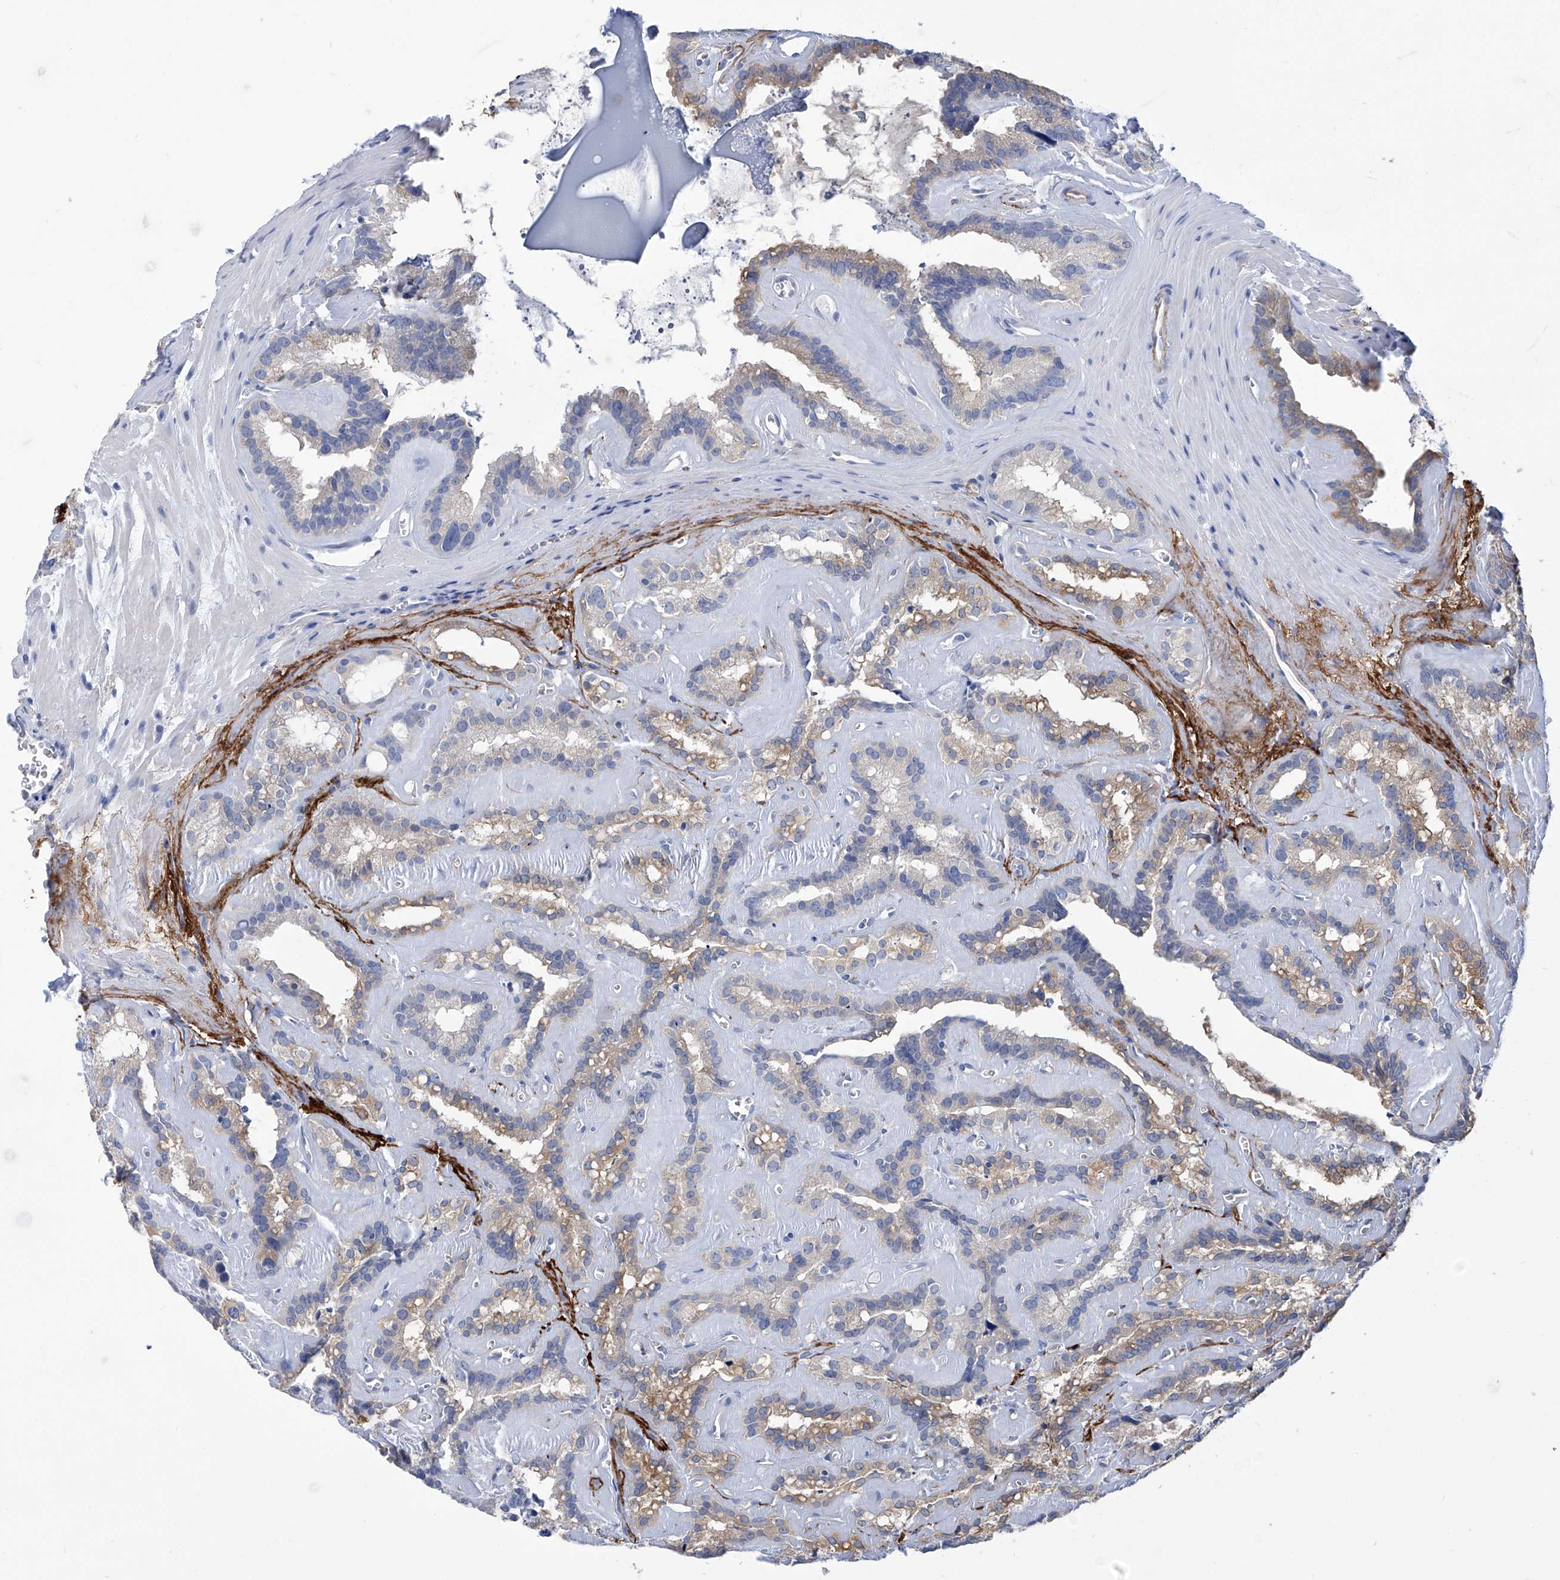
{"staining": {"intensity": "weak", "quantity": ">75%", "location": "cytoplasmic/membranous"}, "tissue": "seminal vesicle", "cell_type": "Glandular cells", "image_type": "normal", "snomed": [{"axis": "morphology", "description": "Normal tissue, NOS"}, {"axis": "topography", "description": "Prostate"}, {"axis": "topography", "description": "Seminal veicle"}], "caption": "Immunohistochemistry of benign seminal vesicle shows low levels of weak cytoplasmic/membranous staining in approximately >75% of glandular cells. The protein of interest is shown in brown color, while the nuclei are stained blue.", "gene": "SMS", "patient": {"sex": "male", "age": 59}}